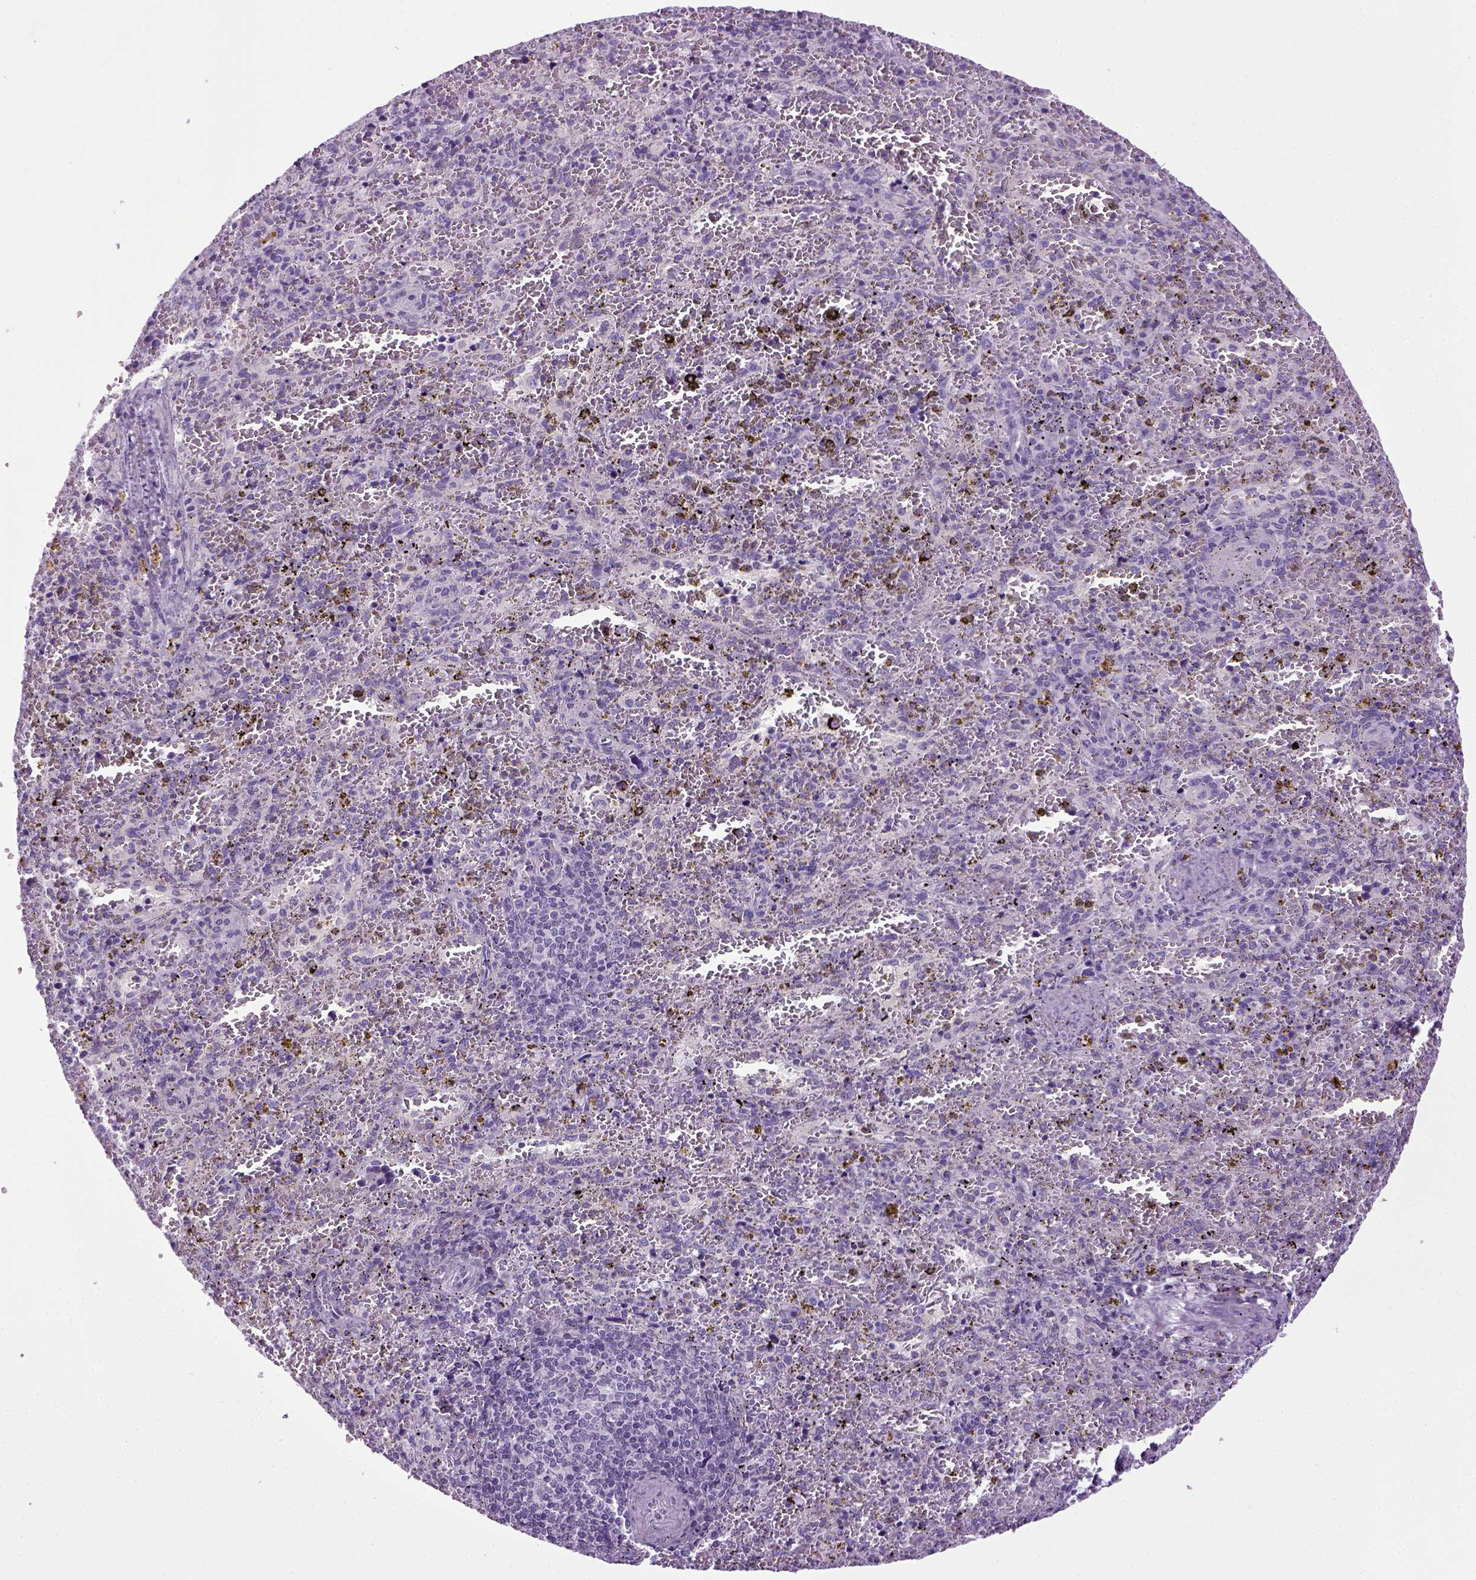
{"staining": {"intensity": "negative", "quantity": "none", "location": "none"}, "tissue": "spleen", "cell_type": "Cells in red pulp", "image_type": "normal", "snomed": [{"axis": "morphology", "description": "Normal tissue, NOS"}, {"axis": "topography", "description": "Spleen"}], "caption": "High magnification brightfield microscopy of normal spleen stained with DAB (brown) and counterstained with hematoxylin (blue): cells in red pulp show no significant staining. (DAB immunohistochemistry (IHC), high magnification).", "gene": "HMCN2", "patient": {"sex": "female", "age": 50}}